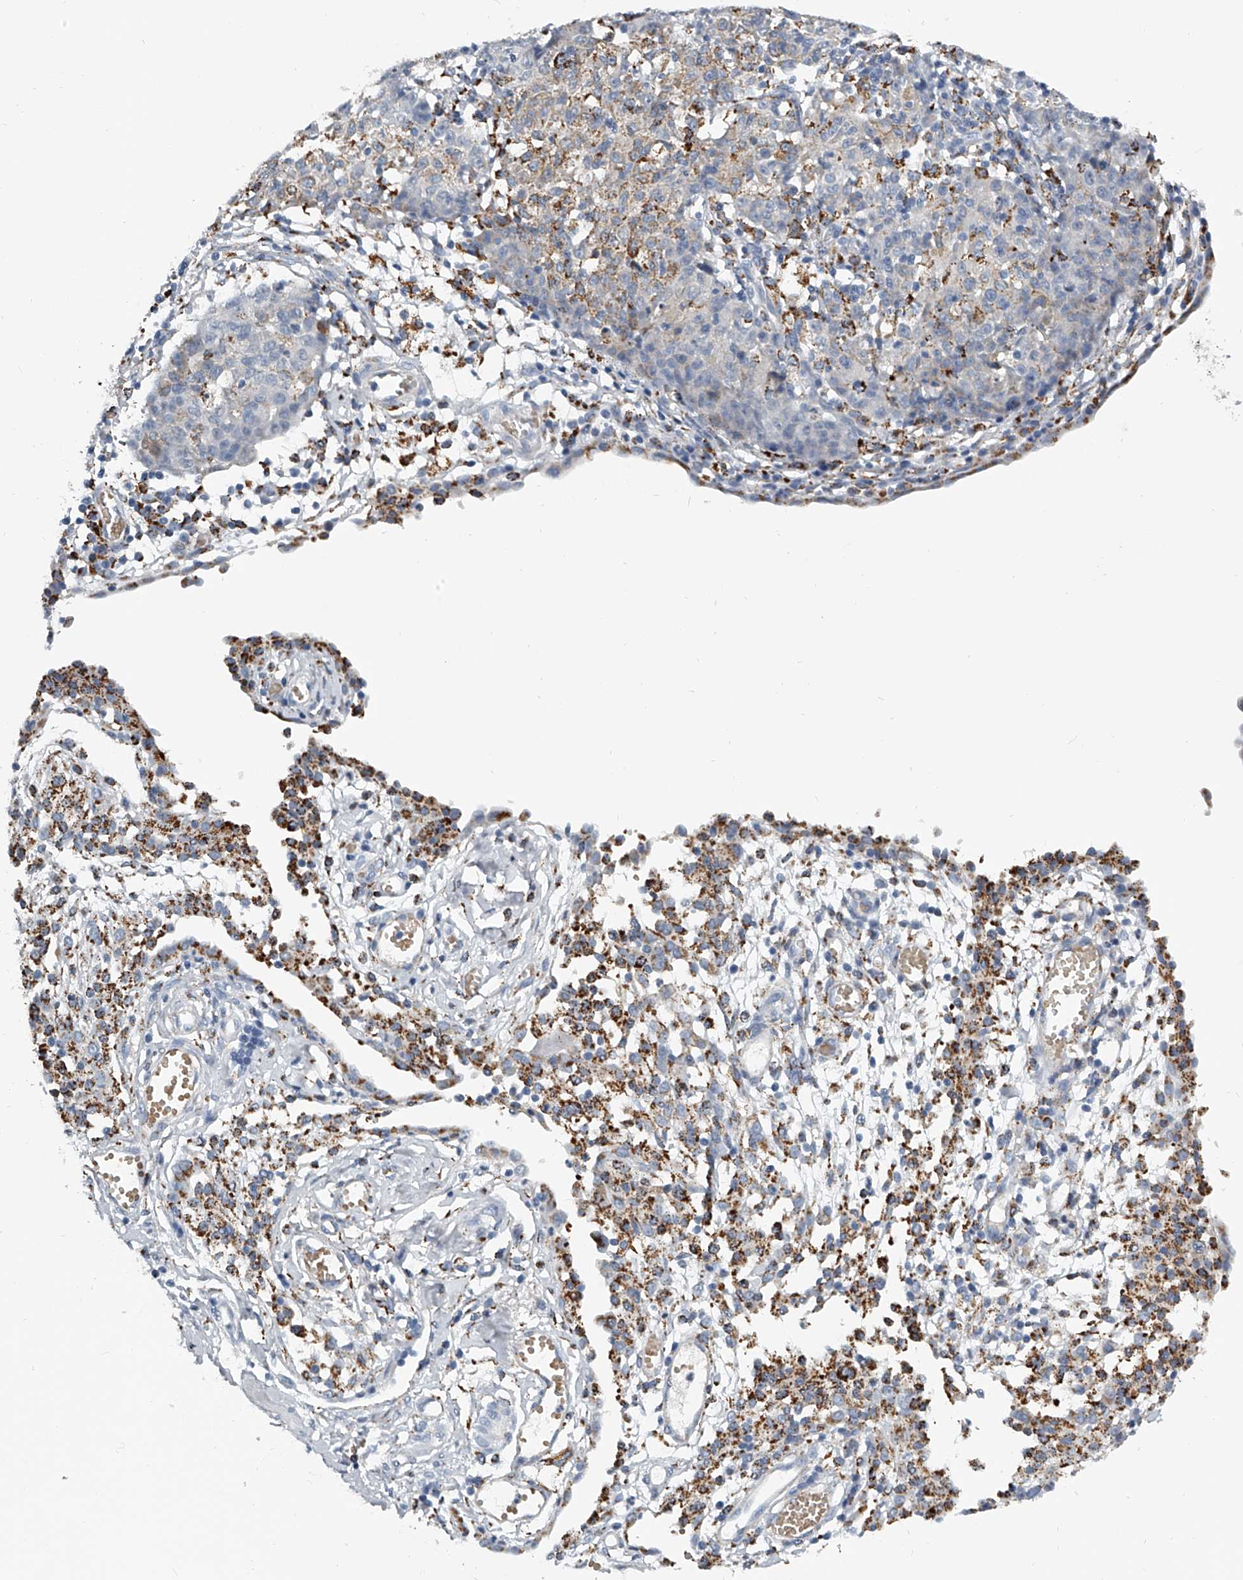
{"staining": {"intensity": "weak", "quantity": "<25%", "location": "cytoplasmic/membranous"}, "tissue": "ovarian cancer", "cell_type": "Tumor cells", "image_type": "cancer", "snomed": [{"axis": "morphology", "description": "Carcinoma, endometroid"}, {"axis": "topography", "description": "Ovary"}], "caption": "Protein analysis of endometroid carcinoma (ovarian) shows no significant expression in tumor cells.", "gene": "KLHL7", "patient": {"sex": "female", "age": 42}}